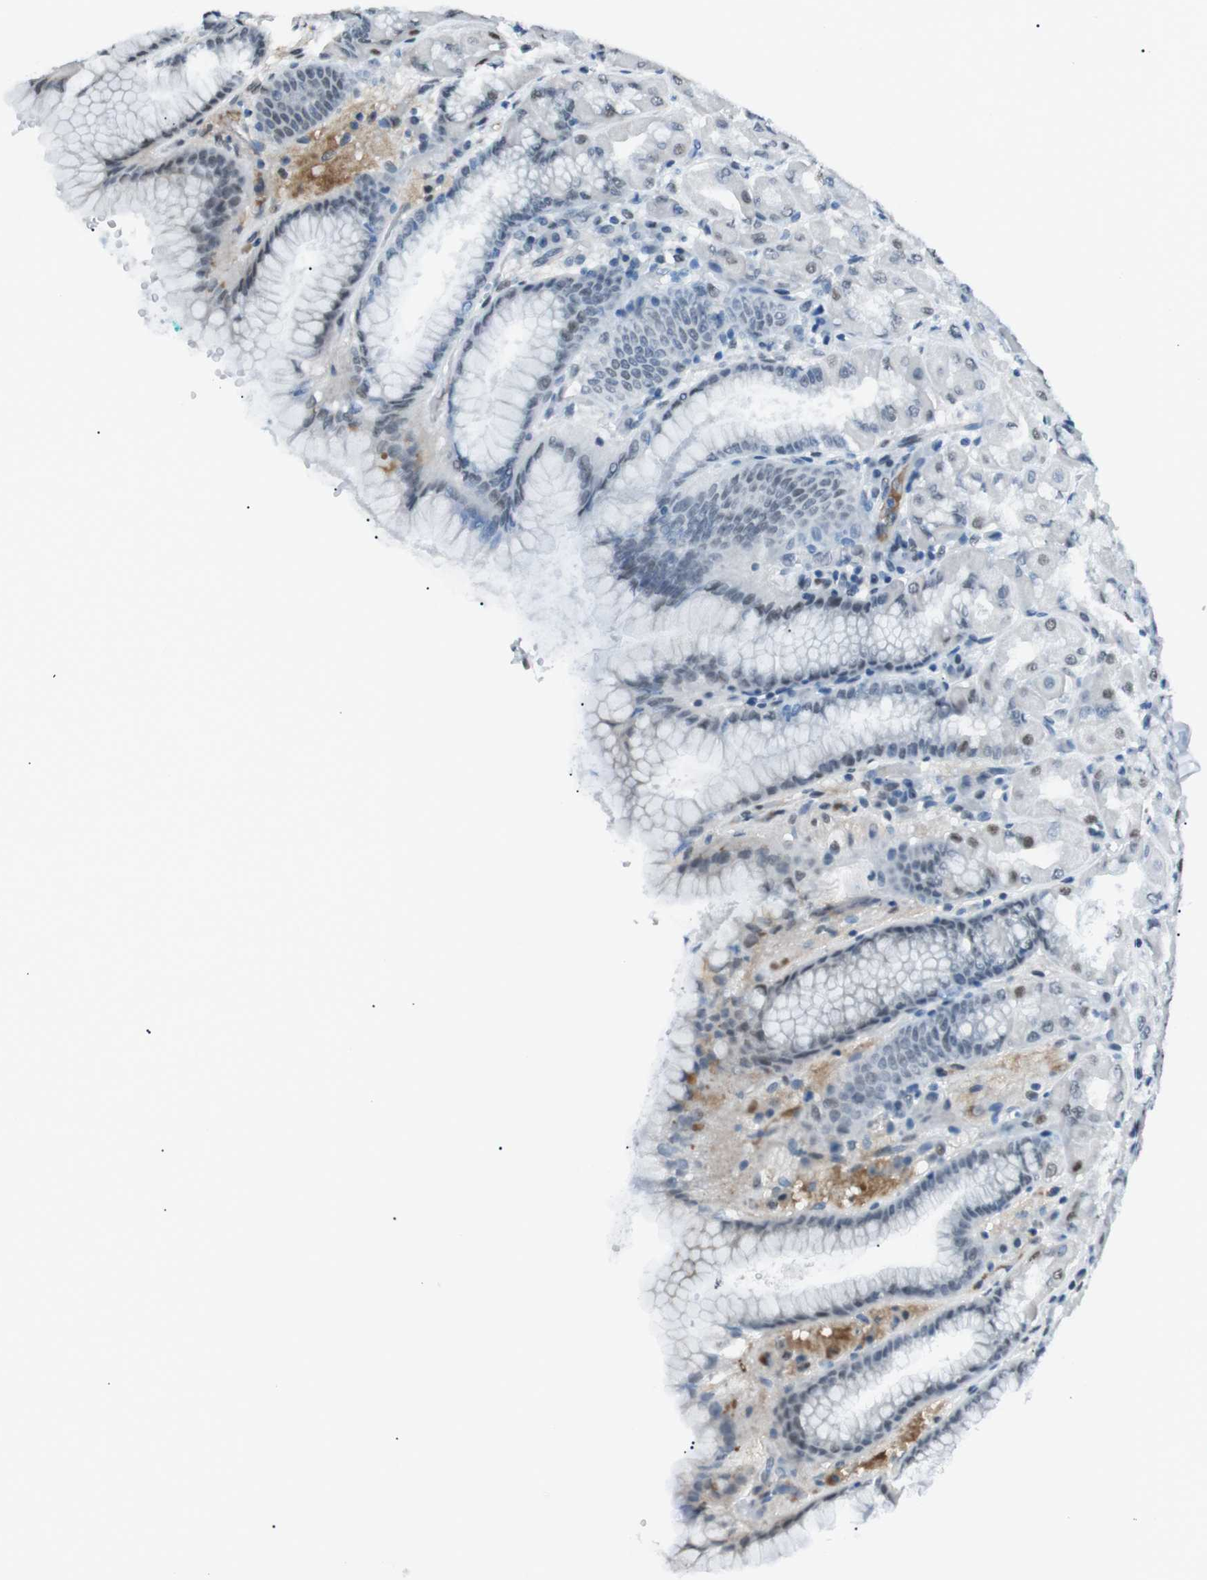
{"staining": {"intensity": "weak", "quantity": "<25%", "location": "nuclear"}, "tissue": "stomach", "cell_type": "Glandular cells", "image_type": "normal", "snomed": [{"axis": "morphology", "description": "Normal tissue, NOS"}, {"axis": "topography", "description": "Stomach, upper"}], "caption": "DAB immunohistochemical staining of normal stomach demonstrates no significant expression in glandular cells.", "gene": "SRPK2", "patient": {"sex": "female", "age": 56}}